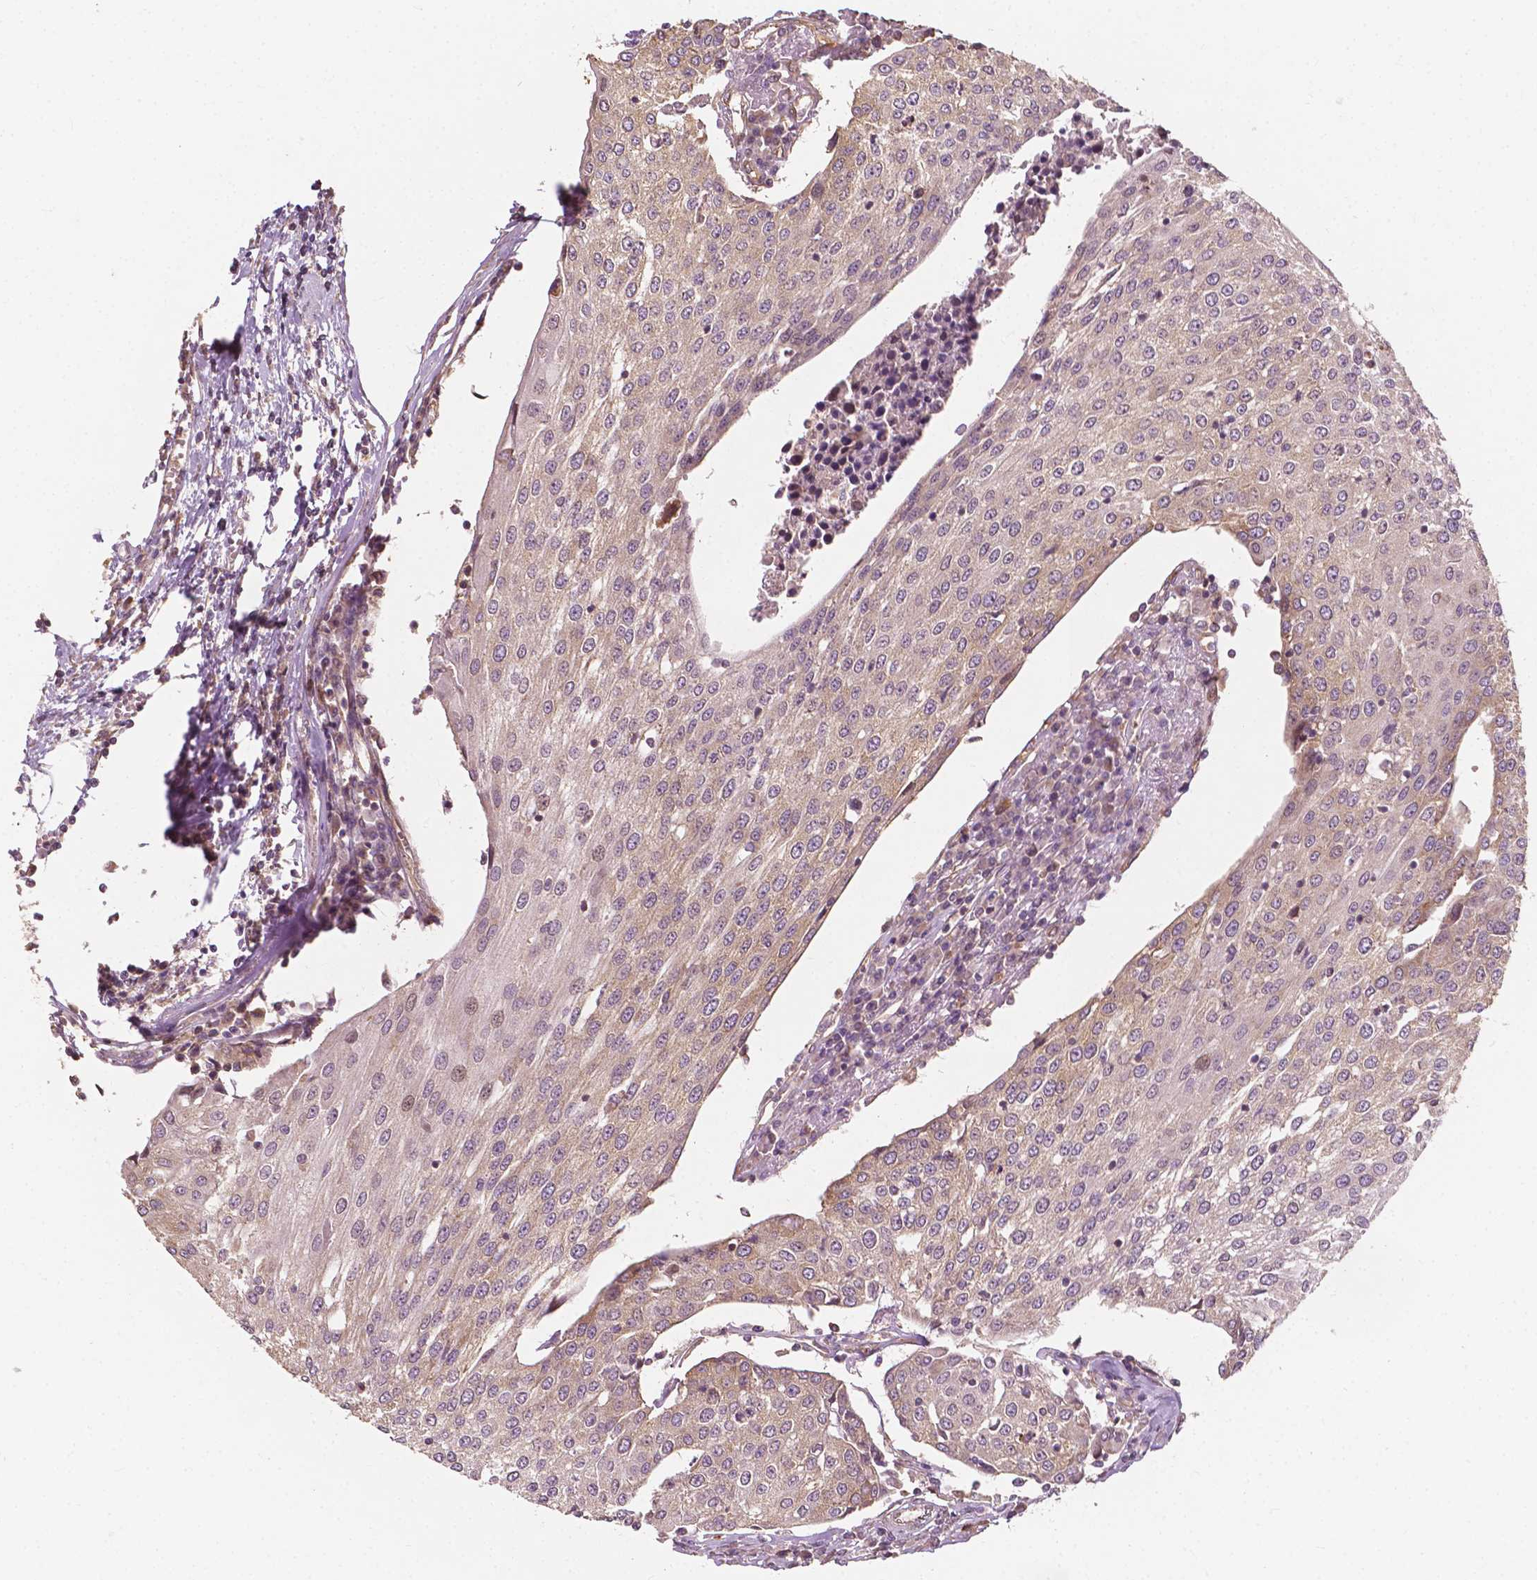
{"staining": {"intensity": "weak", "quantity": "<25%", "location": "cytoplasmic/membranous"}, "tissue": "urothelial cancer", "cell_type": "Tumor cells", "image_type": "cancer", "snomed": [{"axis": "morphology", "description": "Urothelial carcinoma, High grade"}, {"axis": "topography", "description": "Urinary bladder"}], "caption": "Immunohistochemistry (IHC) photomicrograph of neoplastic tissue: human urothelial cancer stained with DAB (3,3'-diaminobenzidine) exhibits no significant protein positivity in tumor cells. (Brightfield microscopy of DAB immunohistochemistry at high magnification).", "gene": "G3BP1", "patient": {"sex": "female", "age": 85}}